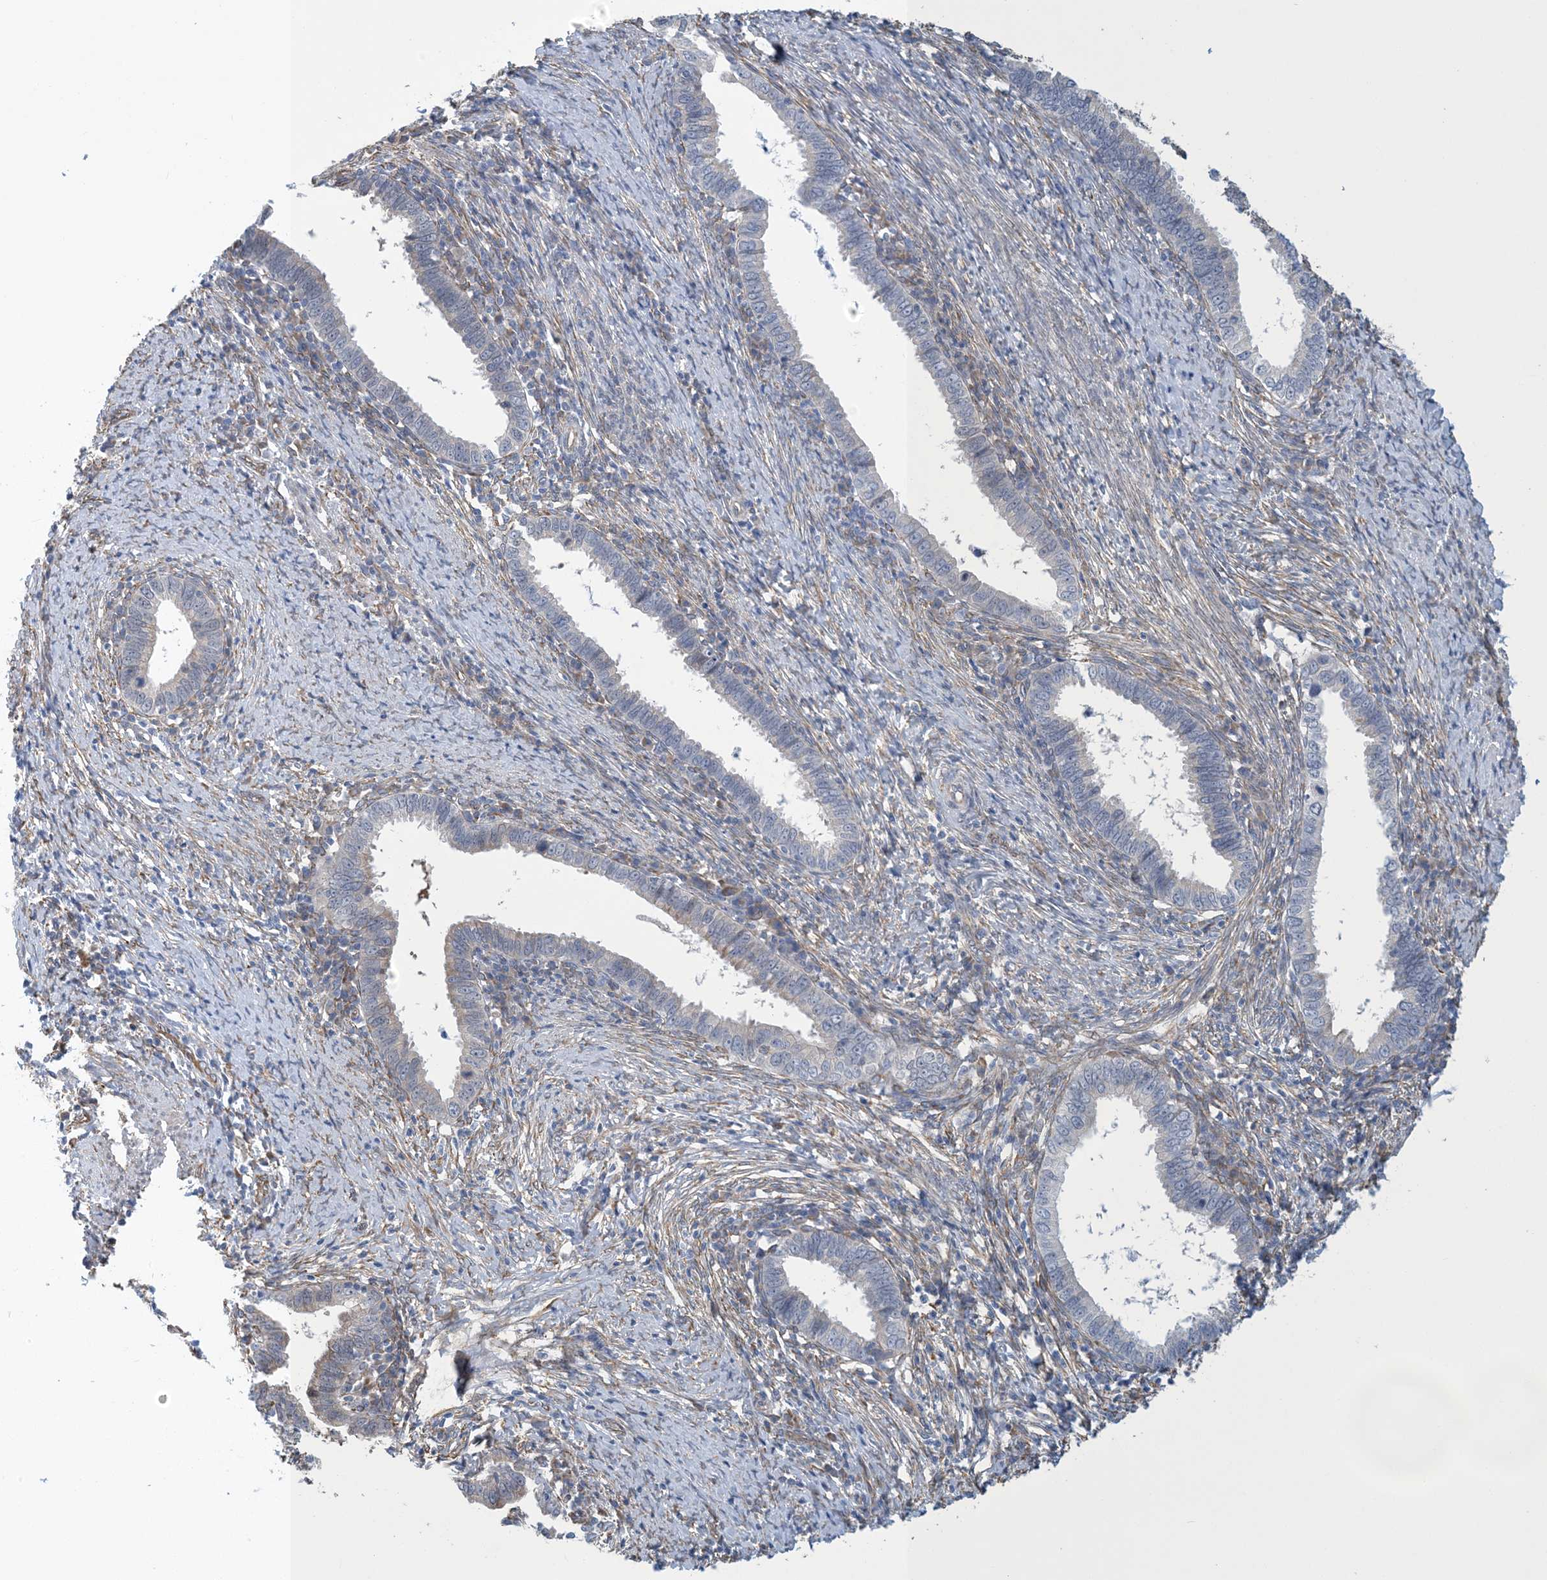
{"staining": {"intensity": "negative", "quantity": "none", "location": "none"}, "tissue": "cervical cancer", "cell_type": "Tumor cells", "image_type": "cancer", "snomed": [{"axis": "morphology", "description": "Adenocarcinoma, NOS"}, {"axis": "topography", "description": "Cervix"}], "caption": "Tumor cells show no significant expression in cervical cancer (adenocarcinoma).", "gene": "CCDC14", "patient": {"sex": "female", "age": 36}}